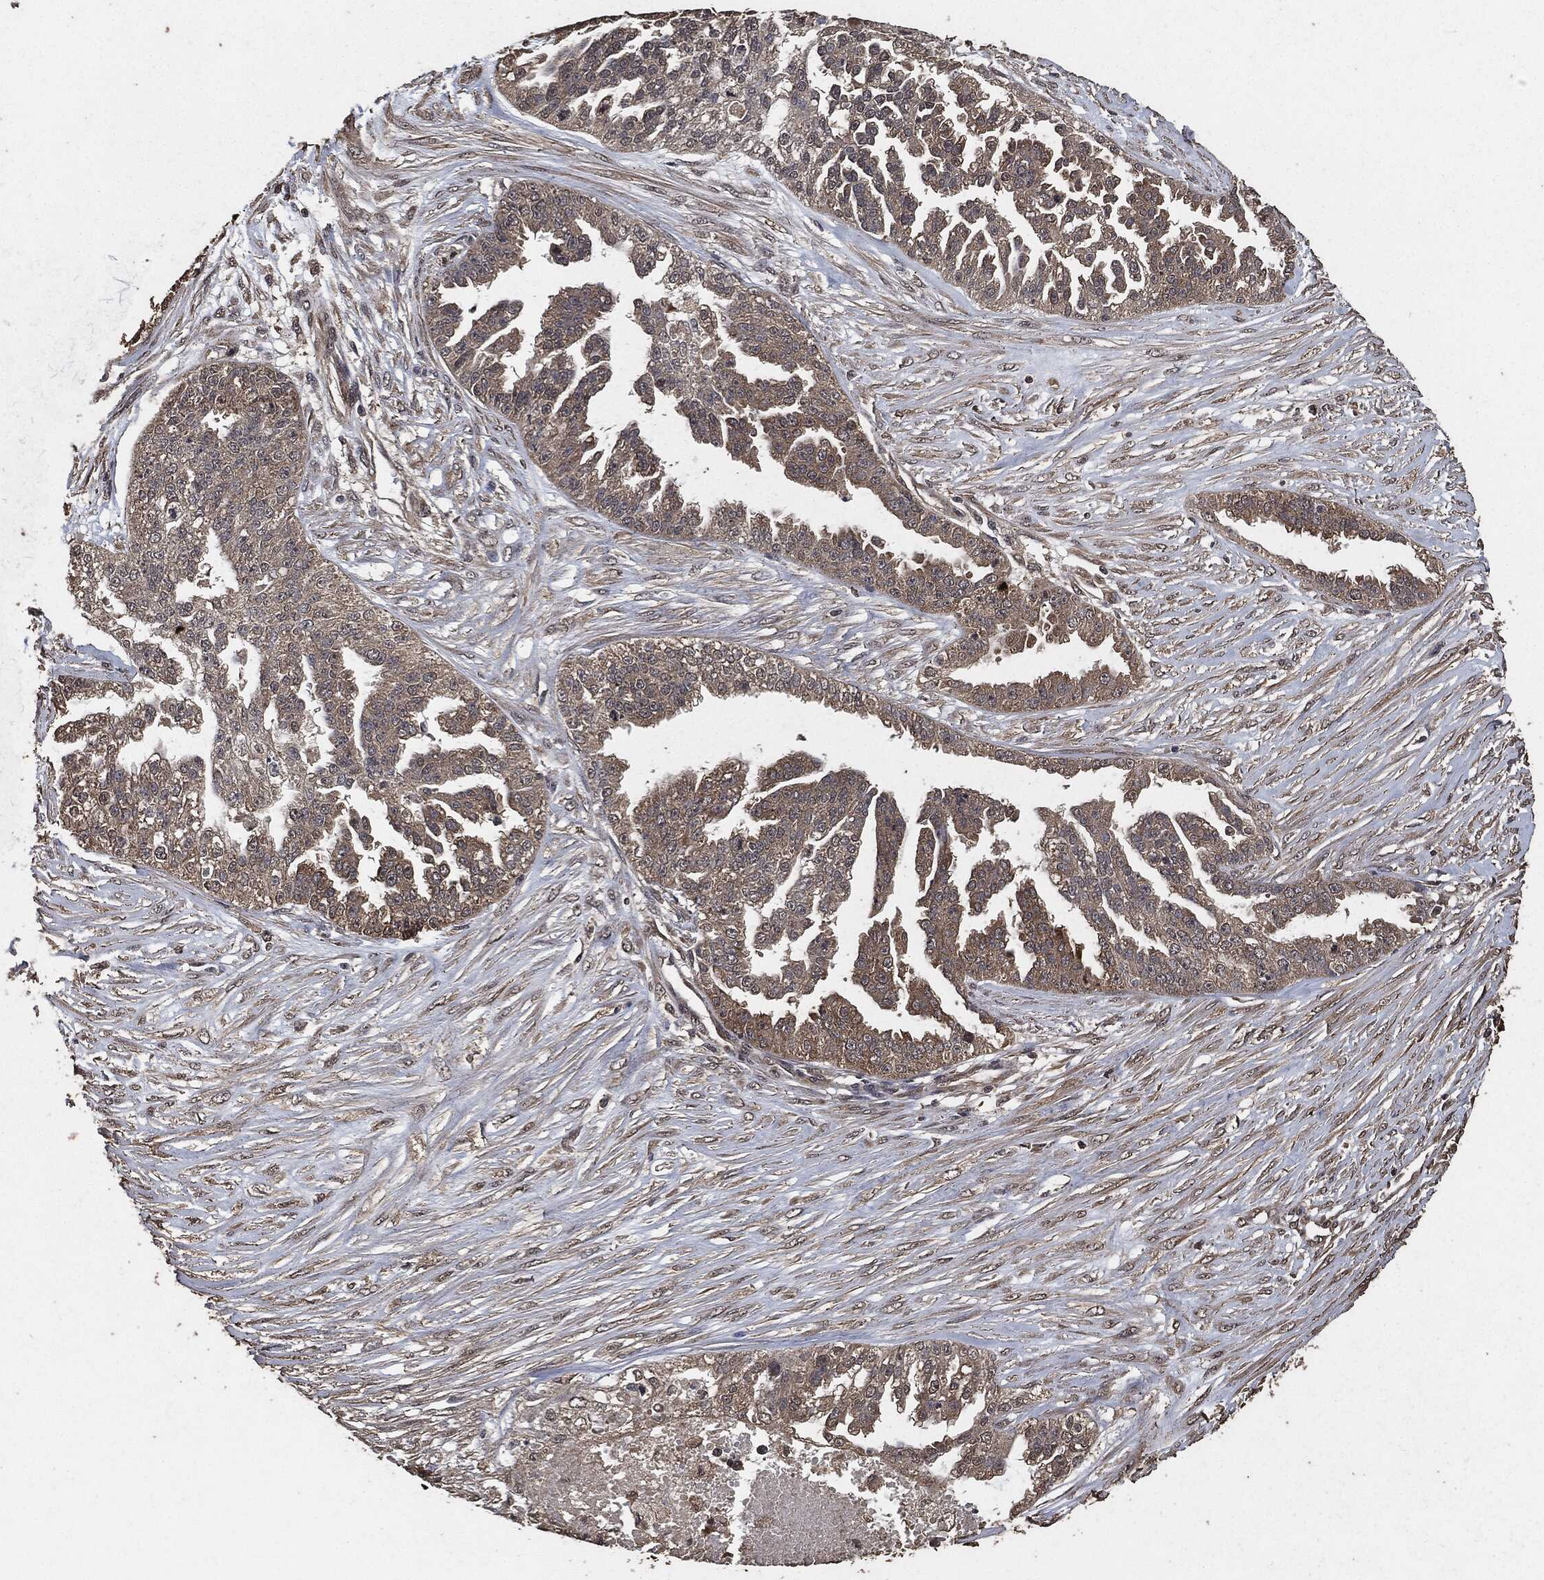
{"staining": {"intensity": "weak", "quantity": "25%-75%", "location": "cytoplasmic/membranous"}, "tissue": "ovarian cancer", "cell_type": "Tumor cells", "image_type": "cancer", "snomed": [{"axis": "morphology", "description": "Cystadenocarcinoma, serous, NOS"}, {"axis": "topography", "description": "Ovary"}], "caption": "A micrograph showing weak cytoplasmic/membranous expression in approximately 25%-75% of tumor cells in ovarian cancer (serous cystadenocarcinoma), as visualized by brown immunohistochemical staining.", "gene": "AKT1S1", "patient": {"sex": "female", "age": 58}}